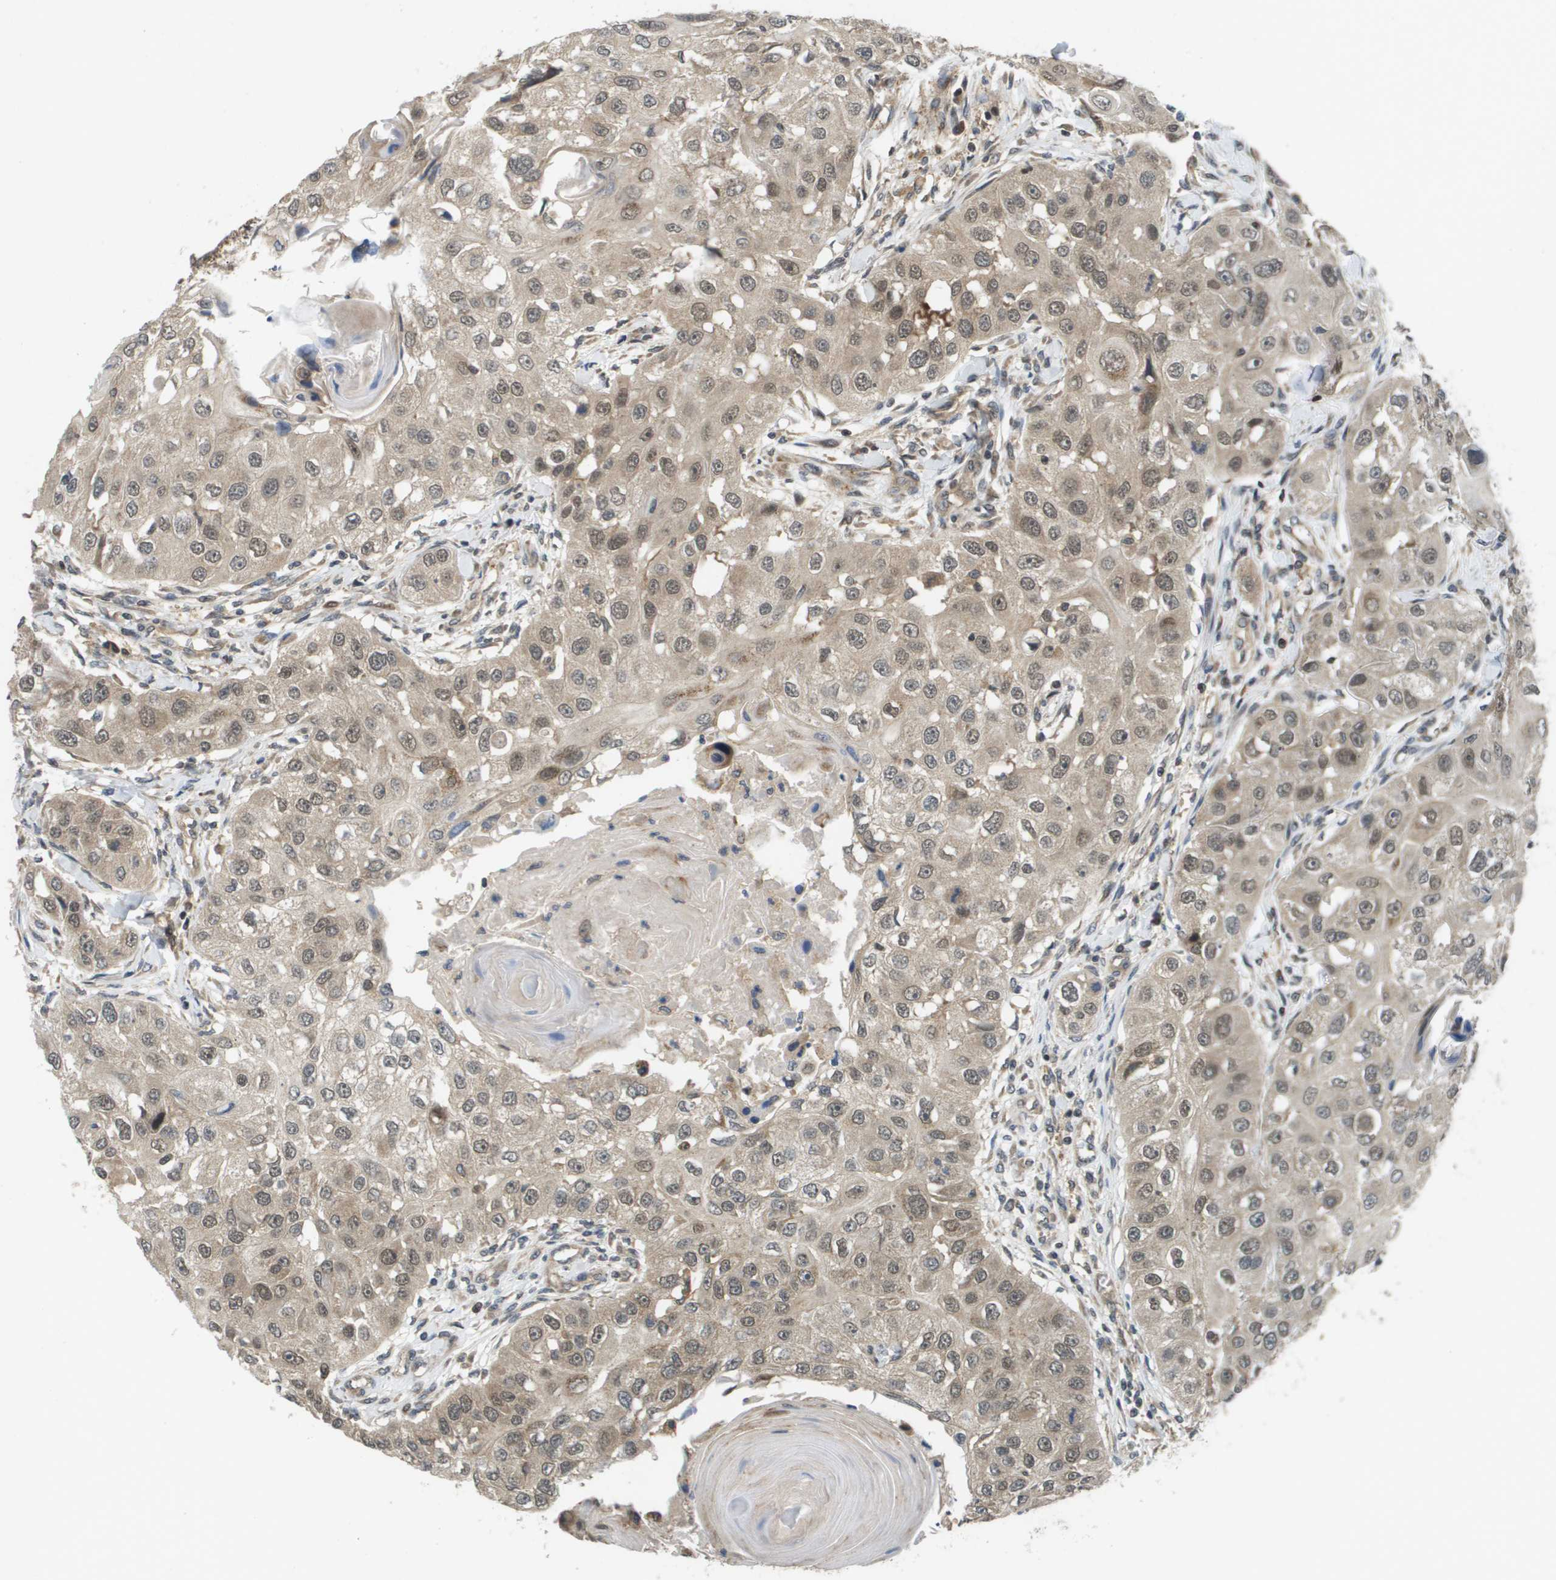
{"staining": {"intensity": "weak", "quantity": "25%-75%", "location": "cytoplasmic/membranous"}, "tissue": "head and neck cancer", "cell_type": "Tumor cells", "image_type": "cancer", "snomed": [{"axis": "morphology", "description": "Normal tissue, NOS"}, {"axis": "morphology", "description": "Squamous cell carcinoma, NOS"}, {"axis": "topography", "description": "Skeletal muscle"}, {"axis": "topography", "description": "Head-Neck"}], "caption": "DAB immunohistochemical staining of head and neck cancer (squamous cell carcinoma) demonstrates weak cytoplasmic/membranous protein expression in approximately 25%-75% of tumor cells.", "gene": "RBM38", "patient": {"sex": "male", "age": 51}}